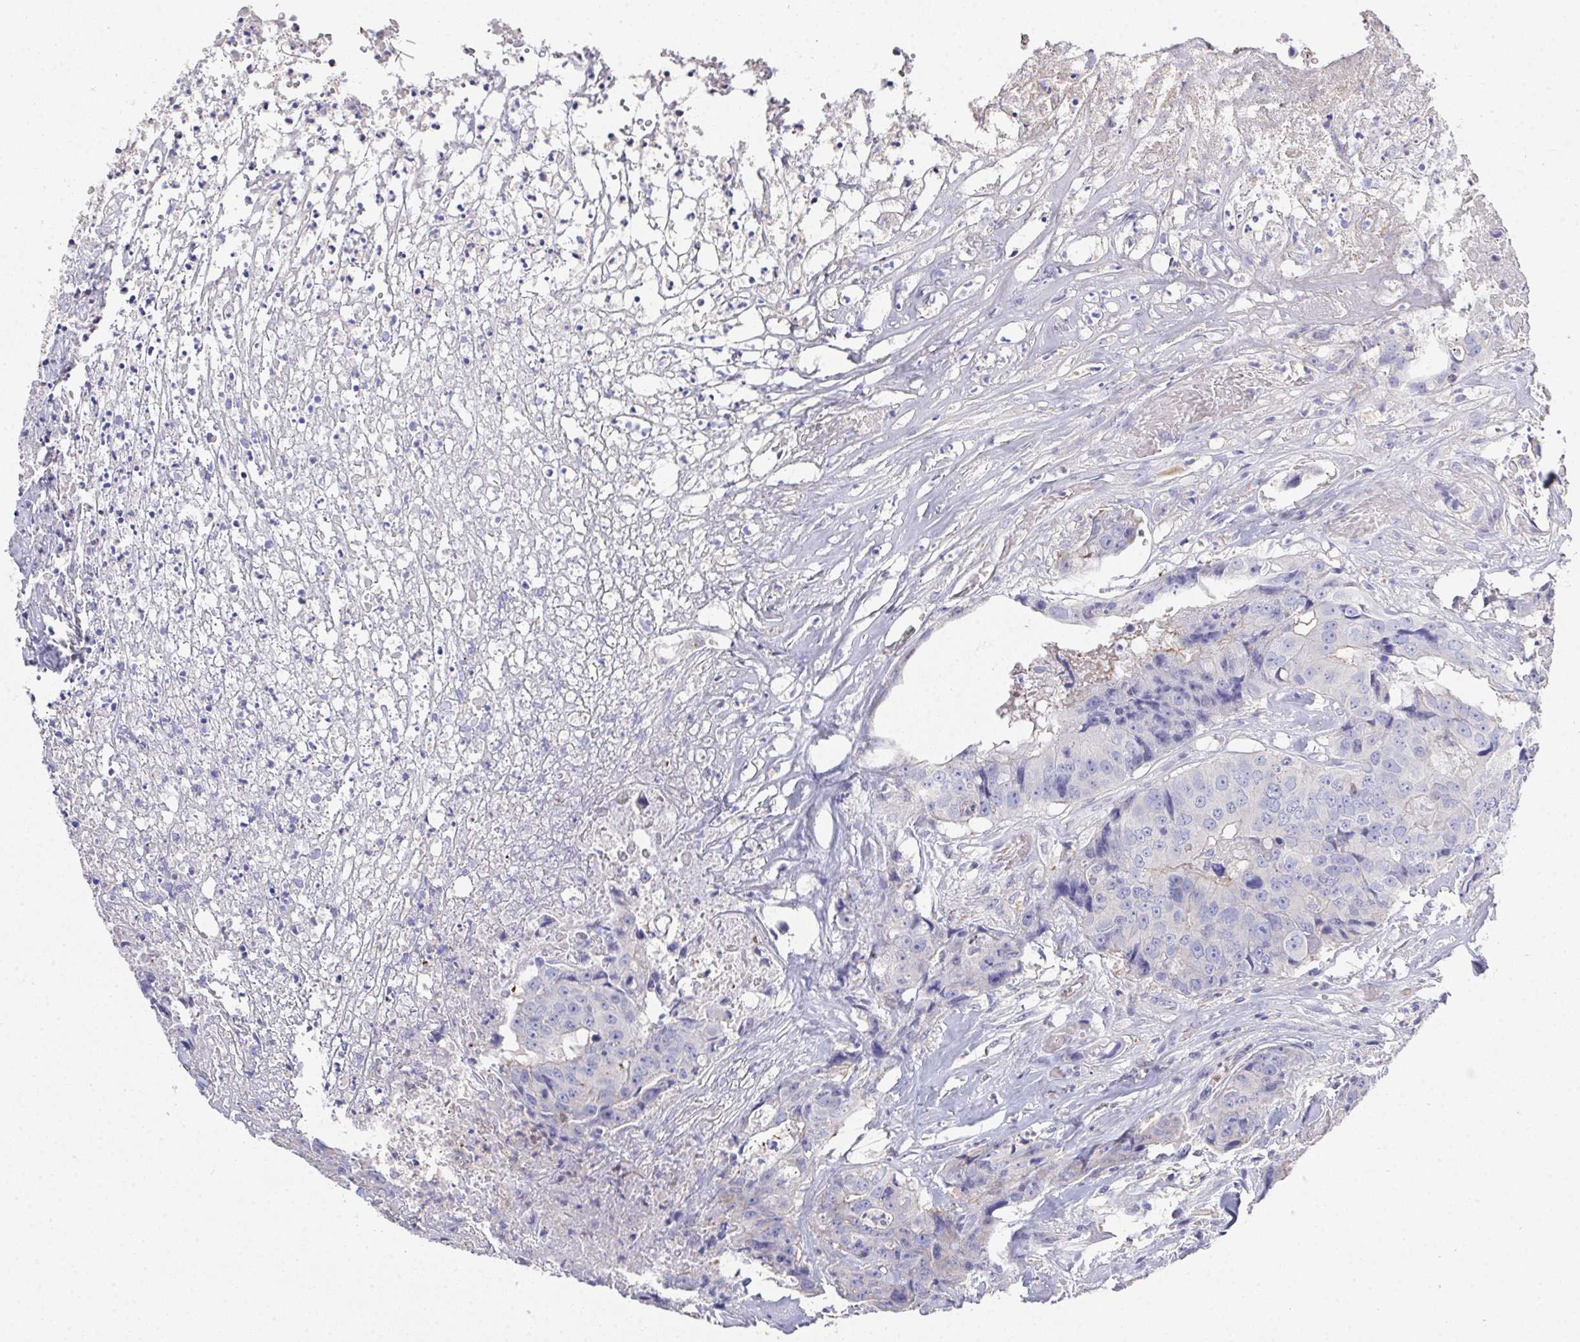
{"staining": {"intensity": "negative", "quantity": "none", "location": "none"}, "tissue": "colorectal cancer", "cell_type": "Tumor cells", "image_type": "cancer", "snomed": [{"axis": "morphology", "description": "Adenocarcinoma, NOS"}, {"axis": "topography", "description": "Rectum"}], "caption": "Tumor cells are negative for protein expression in human colorectal cancer (adenocarcinoma). (Brightfield microscopy of DAB (3,3'-diaminobenzidine) IHC at high magnification).", "gene": "PRG3", "patient": {"sex": "female", "age": 62}}